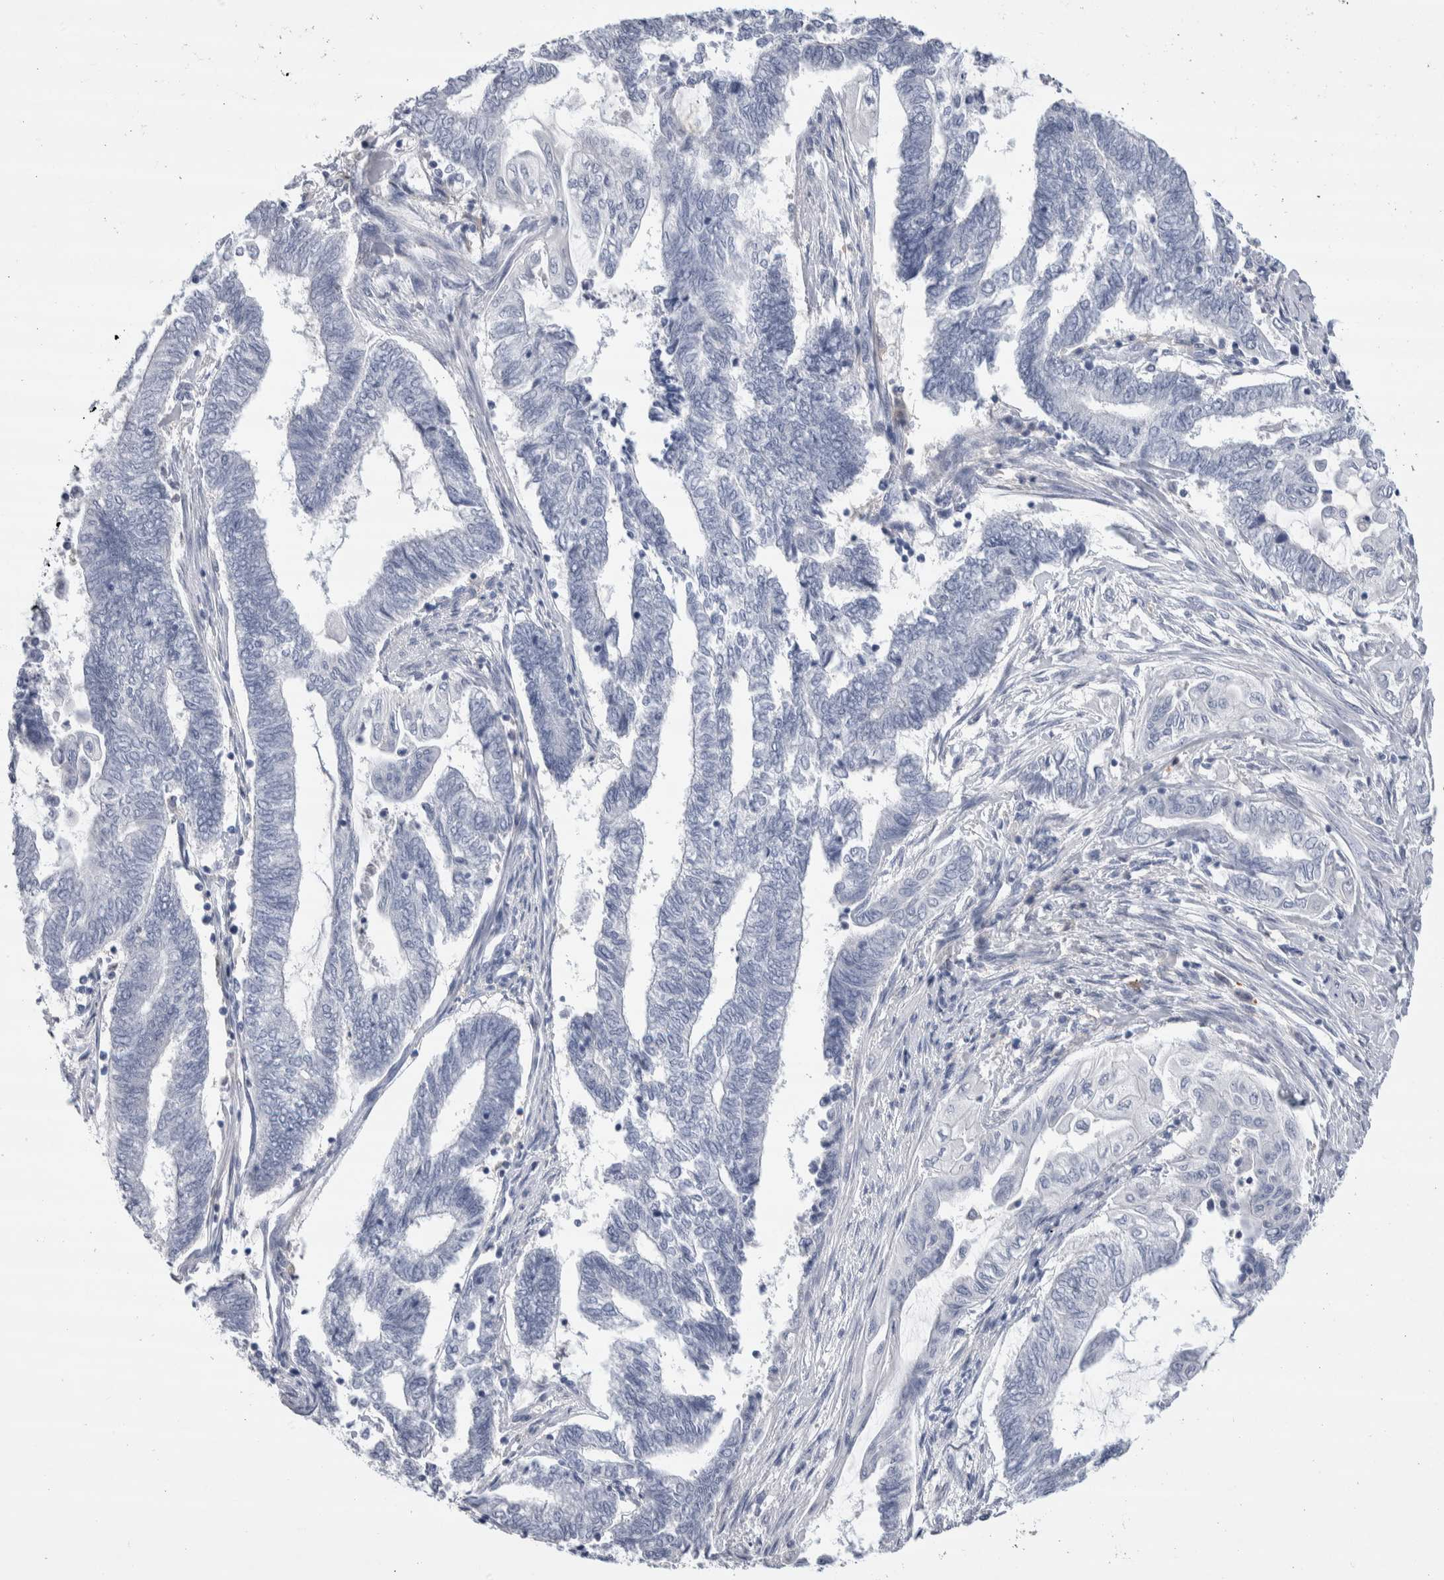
{"staining": {"intensity": "negative", "quantity": "none", "location": "none"}, "tissue": "endometrial cancer", "cell_type": "Tumor cells", "image_type": "cancer", "snomed": [{"axis": "morphology", "description": "Adenocarcinoma, NOS"}, {"axis": "topography", "description": "Uterus"}, {"axis": "topography", "description": "Endometrium"}], "caption": "Tumor cells are negative for brown protein staining in adenocarcinoma (endometrial).", "gene": "LURAP1L", "patient": {"sex": "female", "age": 70}}